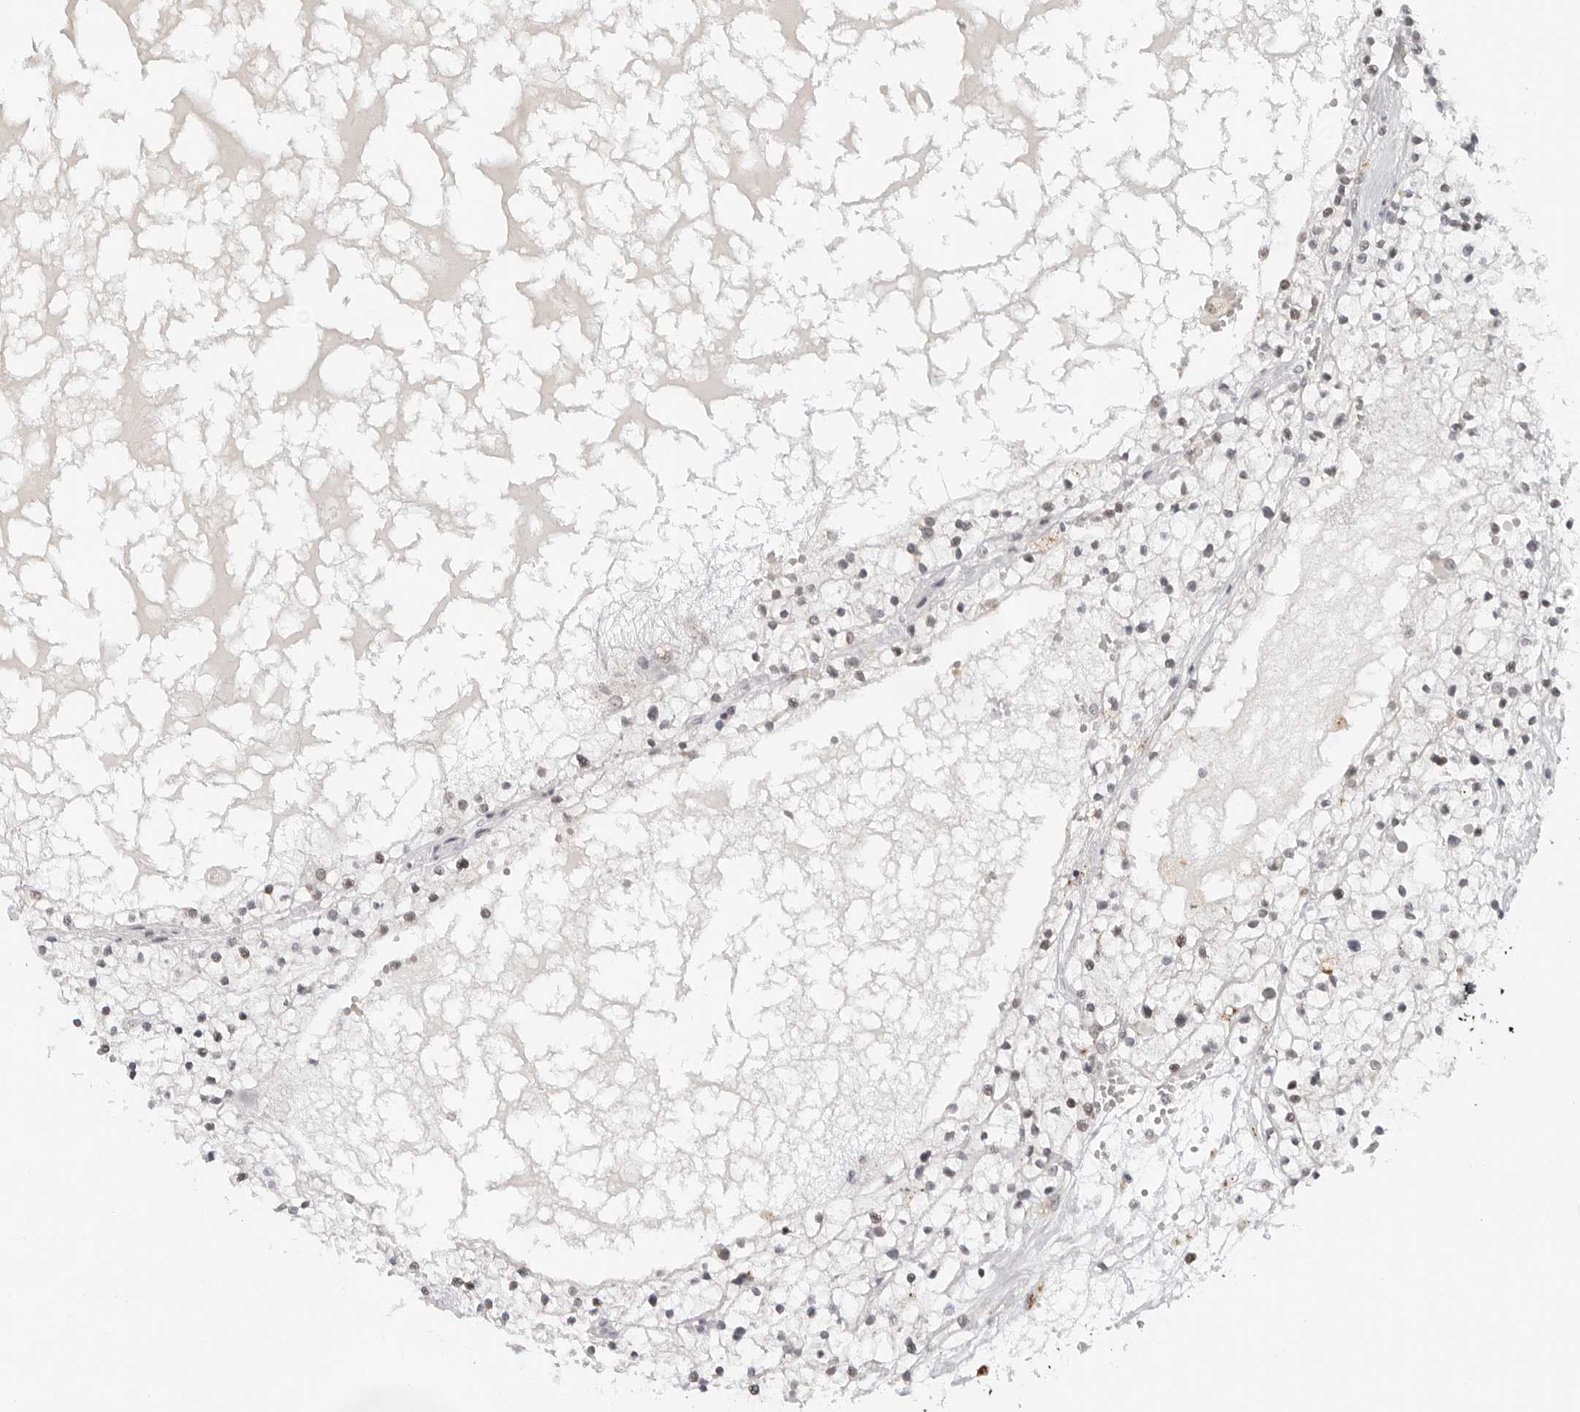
{"staining": {"intensity": "negative", "quantity": "none", "location": "none"}, "tissue": "renal cancer", "cell_type": "Tumor cells", "image_type": "cancer", "snomed": [{"axis": "morphology", "description": "Normal tissue, NOS"}, {"axis": "morphology", "description": "Adenocarcinoma, NOS"}, {"axis": "topography", "description": "Kidney"}], "caption": "High magnification brightfield microscopy of renal cancer stained with DAB (3,3'-diaminobenzidine) (brown) and counterstained with hematoxylin (blue): tumor cells show no significant staining.", "gene": "TOX4", "patient": {"sex": "male", "age": 68}}